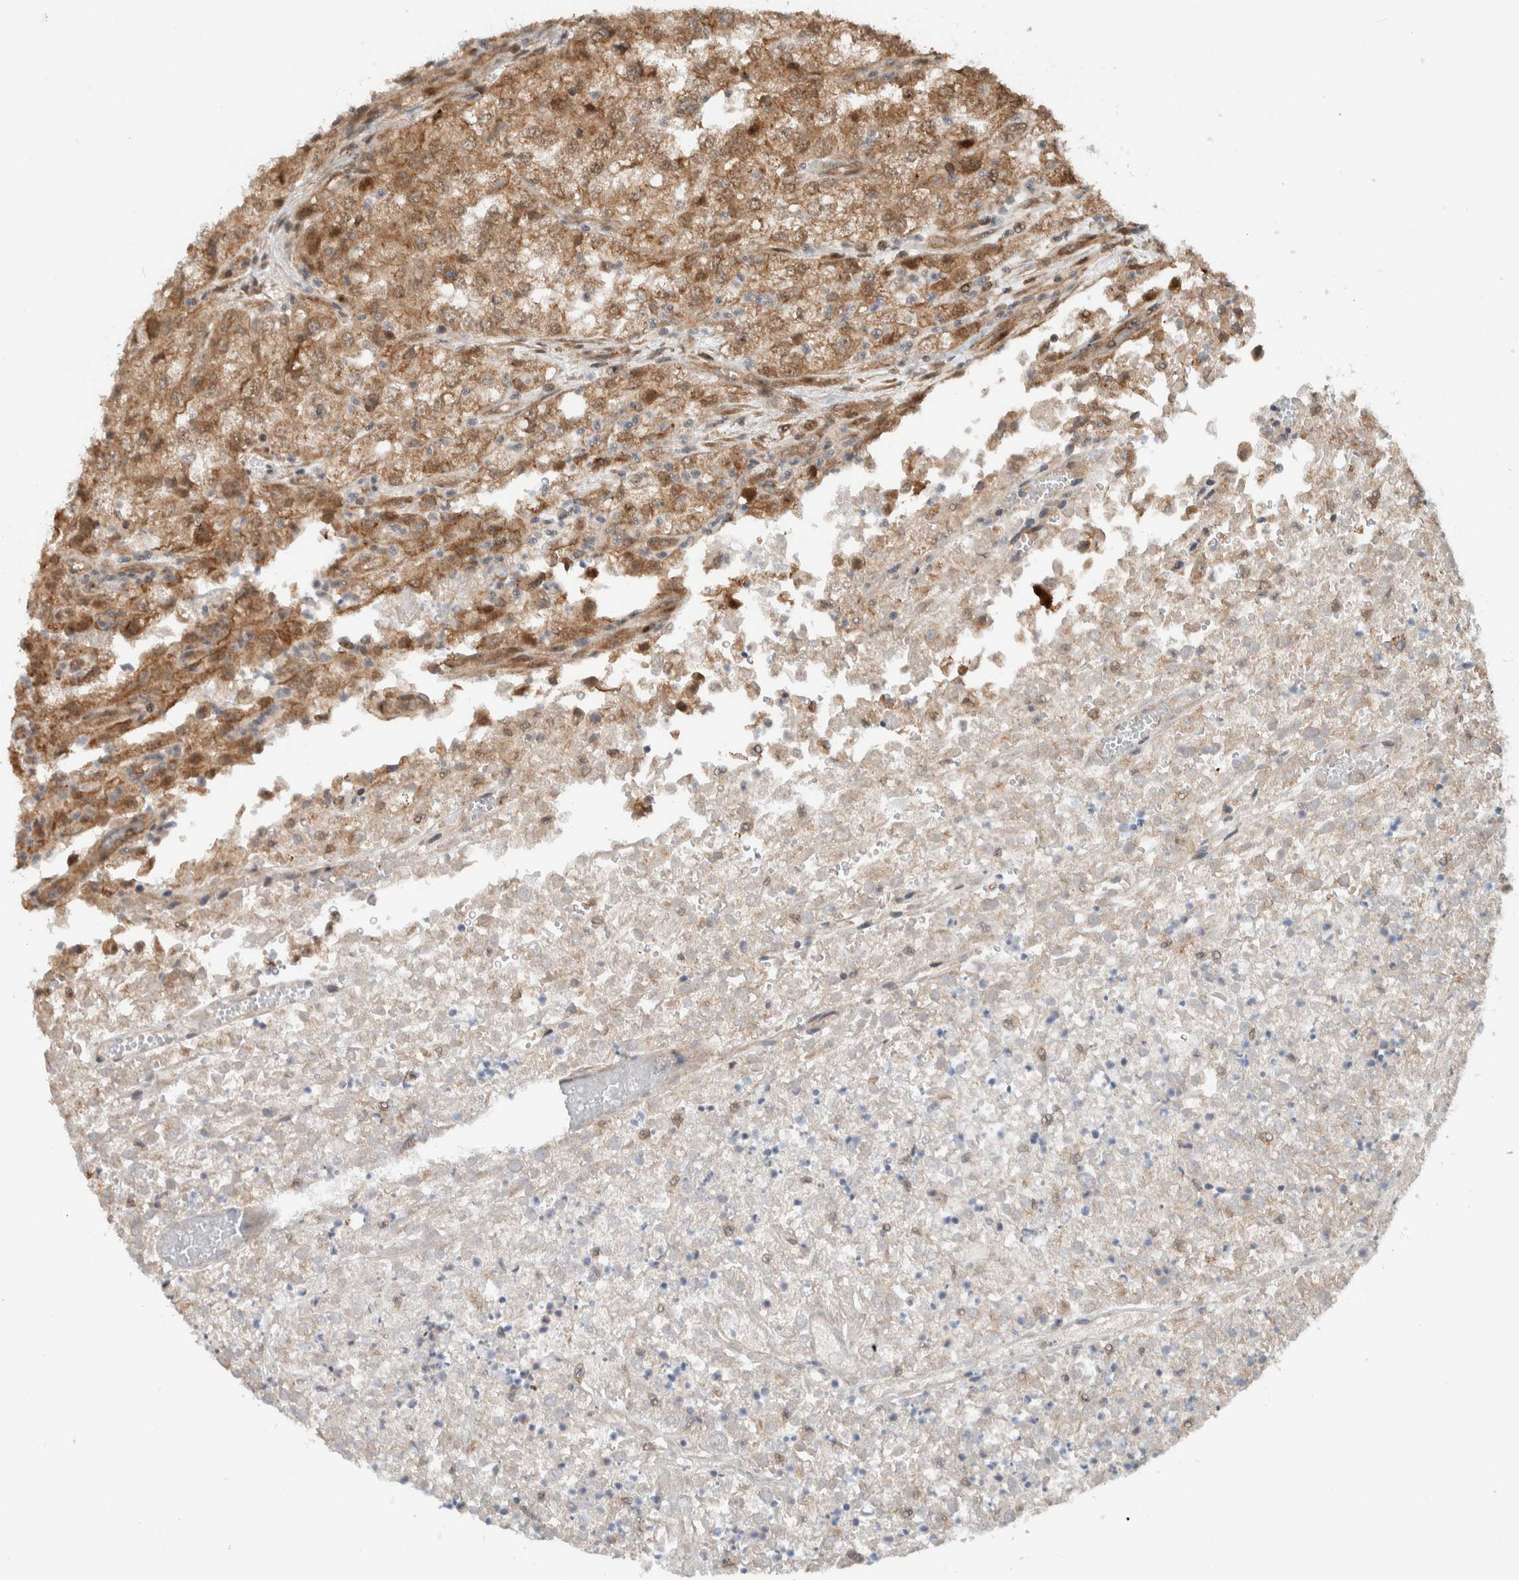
{"staining": {"intensity": "weak", "quantity": ">75%", "location": "cytoplasmic/membranous"}, "tissue": "renal cancer", "cell_type": "Tumor cells", "image_type": "cancer", "snomed": [{"axis": "morphology", "description": "Adenocarcinoma, NOS"}, {"axis": "topography", "description": "Kidney"}], "caption": "Renal adenocarcinoma was stained to show a protein in brown. There is low levels of weak cytoplasmic/membranous expression in about >75% of tumor cells. The staining was performed using DAB (3,3'-diaminobenzidine) to visualize the protein expression in brown, while the nuclei were stained in blue with hematoxylin (Magnification: 20x).", "gene": "KLHL6", "patient": {"sex": "female", "age": 54}}